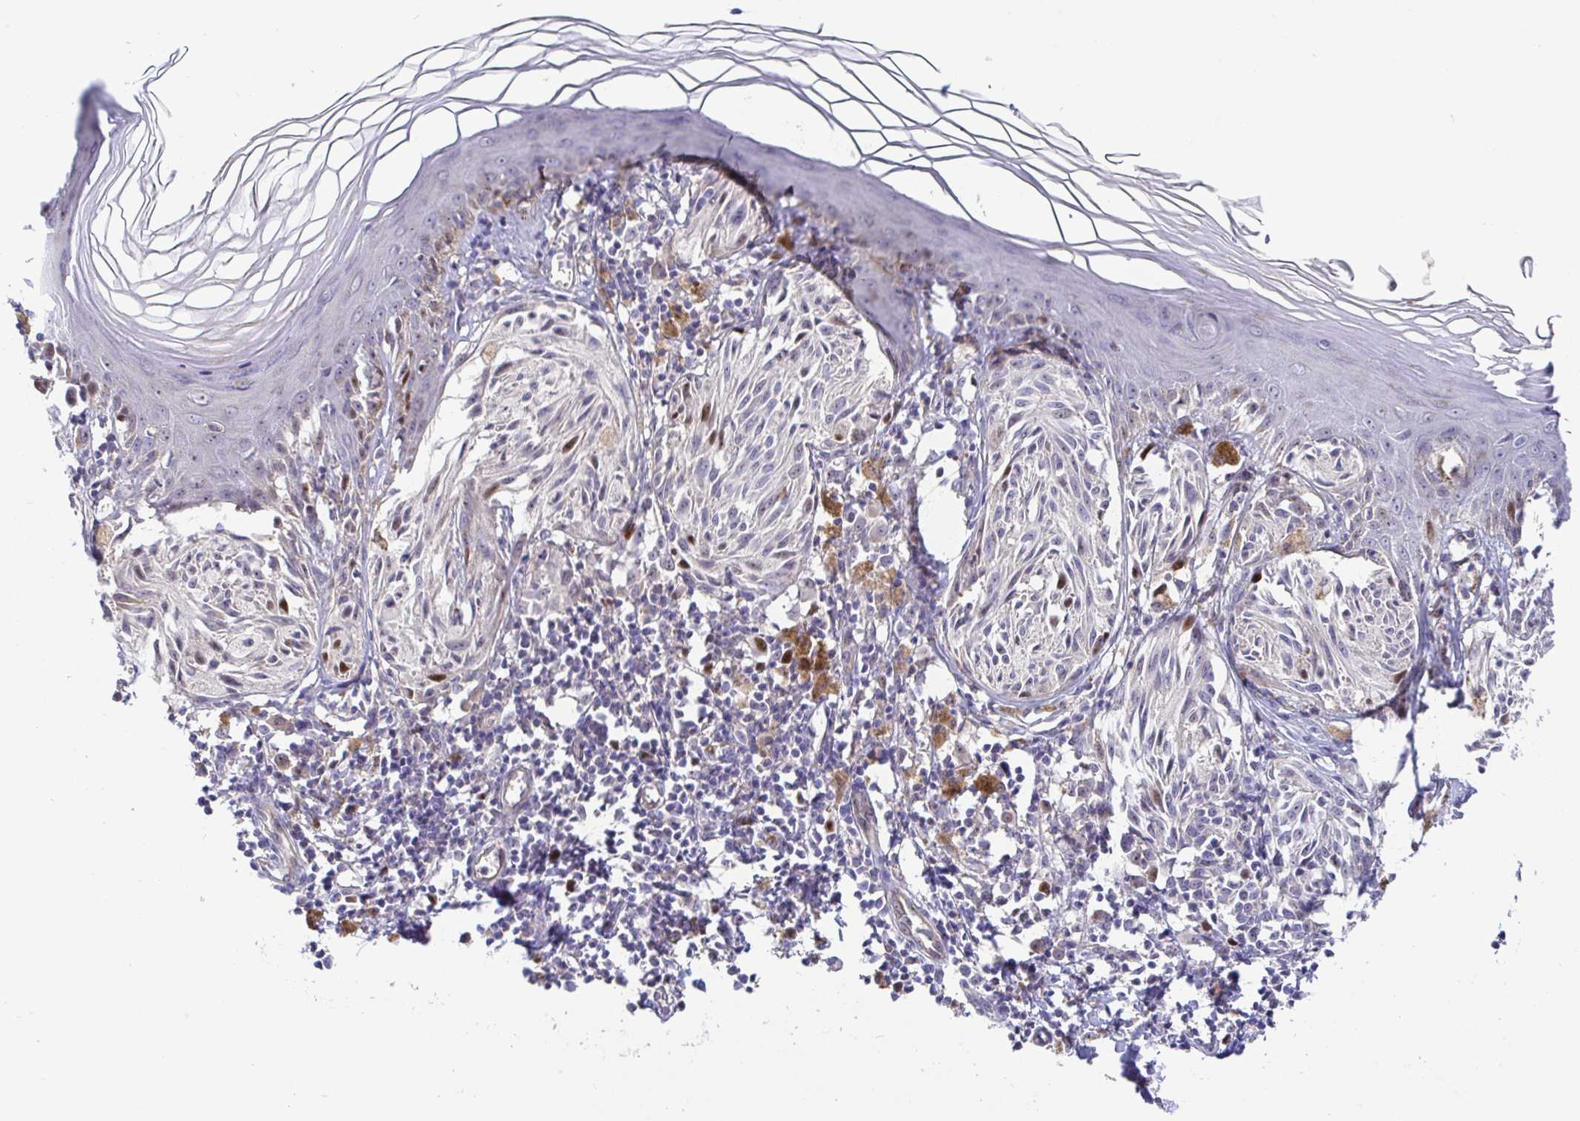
{"staining": {"intensity": "negative", "quantity": "none", "location": "none"}, "tissue": "melanoma", "cell_type": "Tumor cells", "image_type": "cancer", "snomed": [{"axis": "morphology", "description": "Malignant melanoma, NOS"}, {"axis": "topography", "description": "Skin"}], "caption": "Immunohistochemistry micrograph of malignant melanoma stained for a protein (brown), which shows no staining in tumor cells.", "gene": "TIMELESS", "patient": {"sex": "female", "age": 38}}